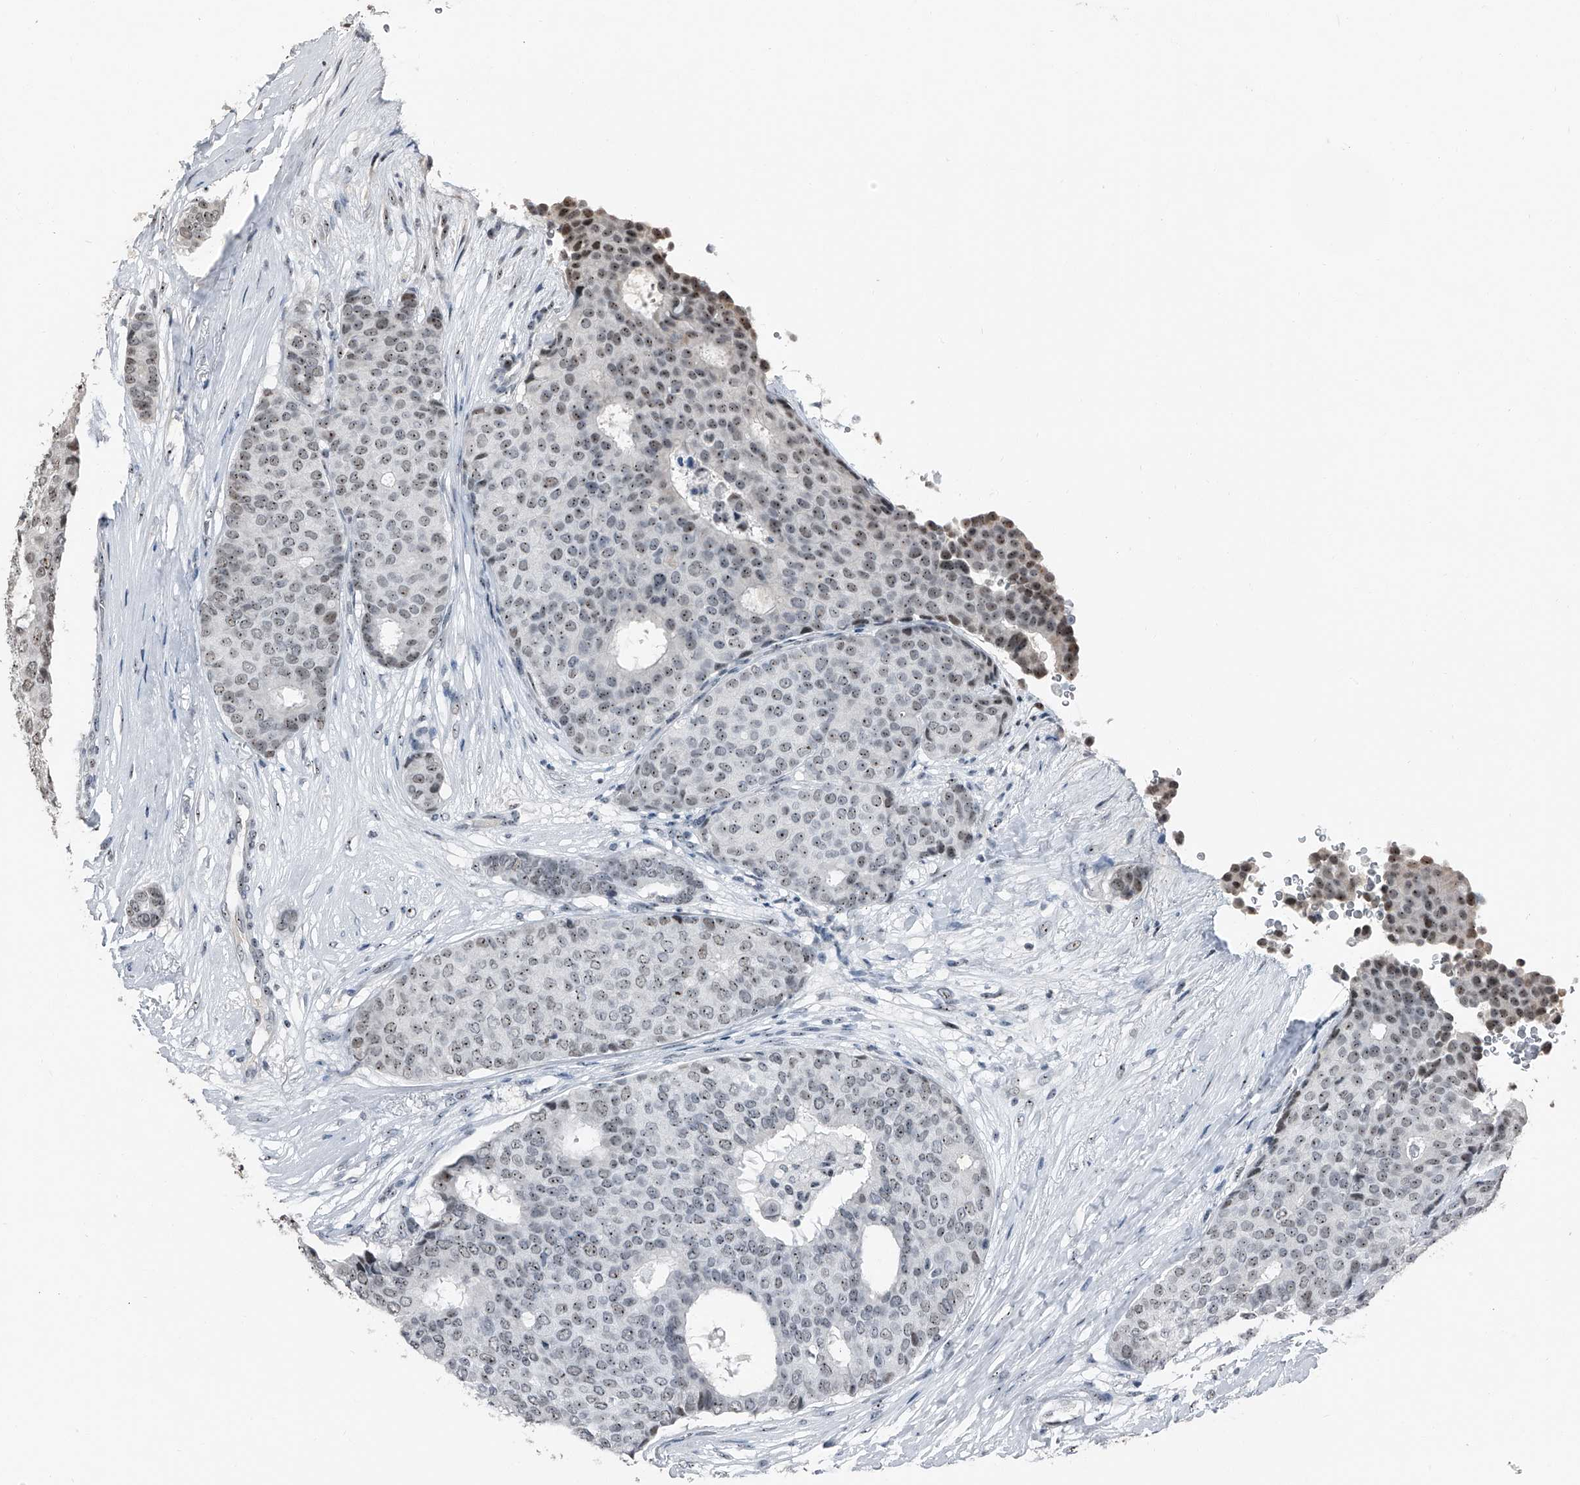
{"staining": {"intensity": "weak", "quantity": ">75%", "location": "nuclear"}, "tissue": "breast cancer", "cell_type": "Tumor cells", "image_type": "cancer", "snomed": [{"axis": "morphology", "description": "Duct carcinoma"}, {"axis": "topography", "description": "Breast"}], "caption": "About >75% of tumor cells in human breast invasive ductal carcinoma exhibit weak nuclear protein positivity as visualized by brown immunohistochemical staining.", "gene": "TCOF1", "patient": {"sex": "female", "age": 75}}